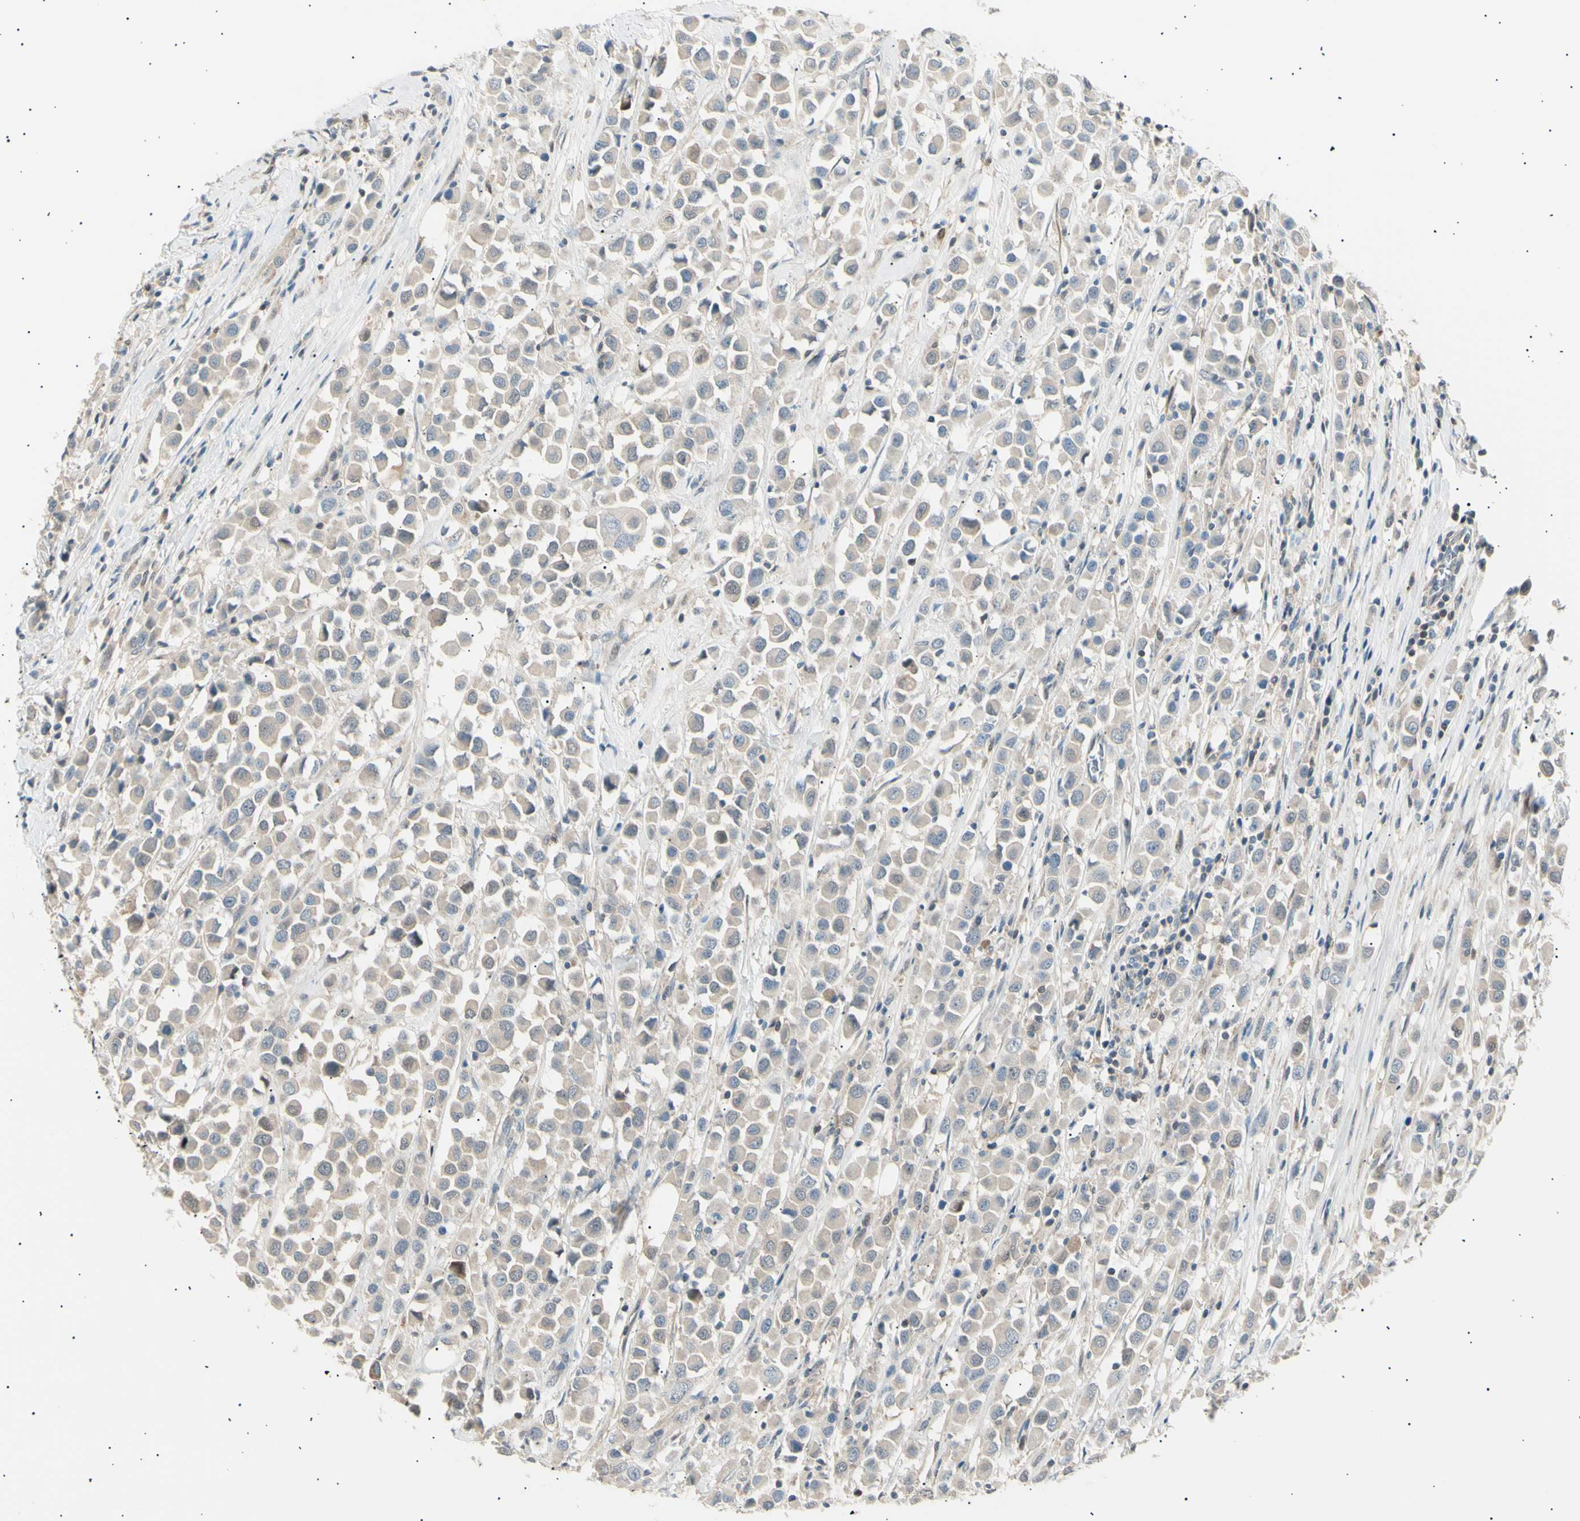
{"staining": {"intensity": "weak", "quantity": ">75%", "location": "cytoplasmic/membranous"}, "tissue": "breast cancer", "cell_type": "Tumor cells", "image_type": "cancer", "snomed": [{"axis": "morphology", "description": "Duct carcinoma"}, {"axis": "topography", "description": "Breast"}], "caption": "Immunohistochemistry (IHC) of human breast cancer (invasive ductal carcinoma) exhibits low levels of weak cytoplasmic/membranous expression in about >75% of tumor cells.", "gene": "LHPP", "patient": {"sex": "female", "age": 61}}